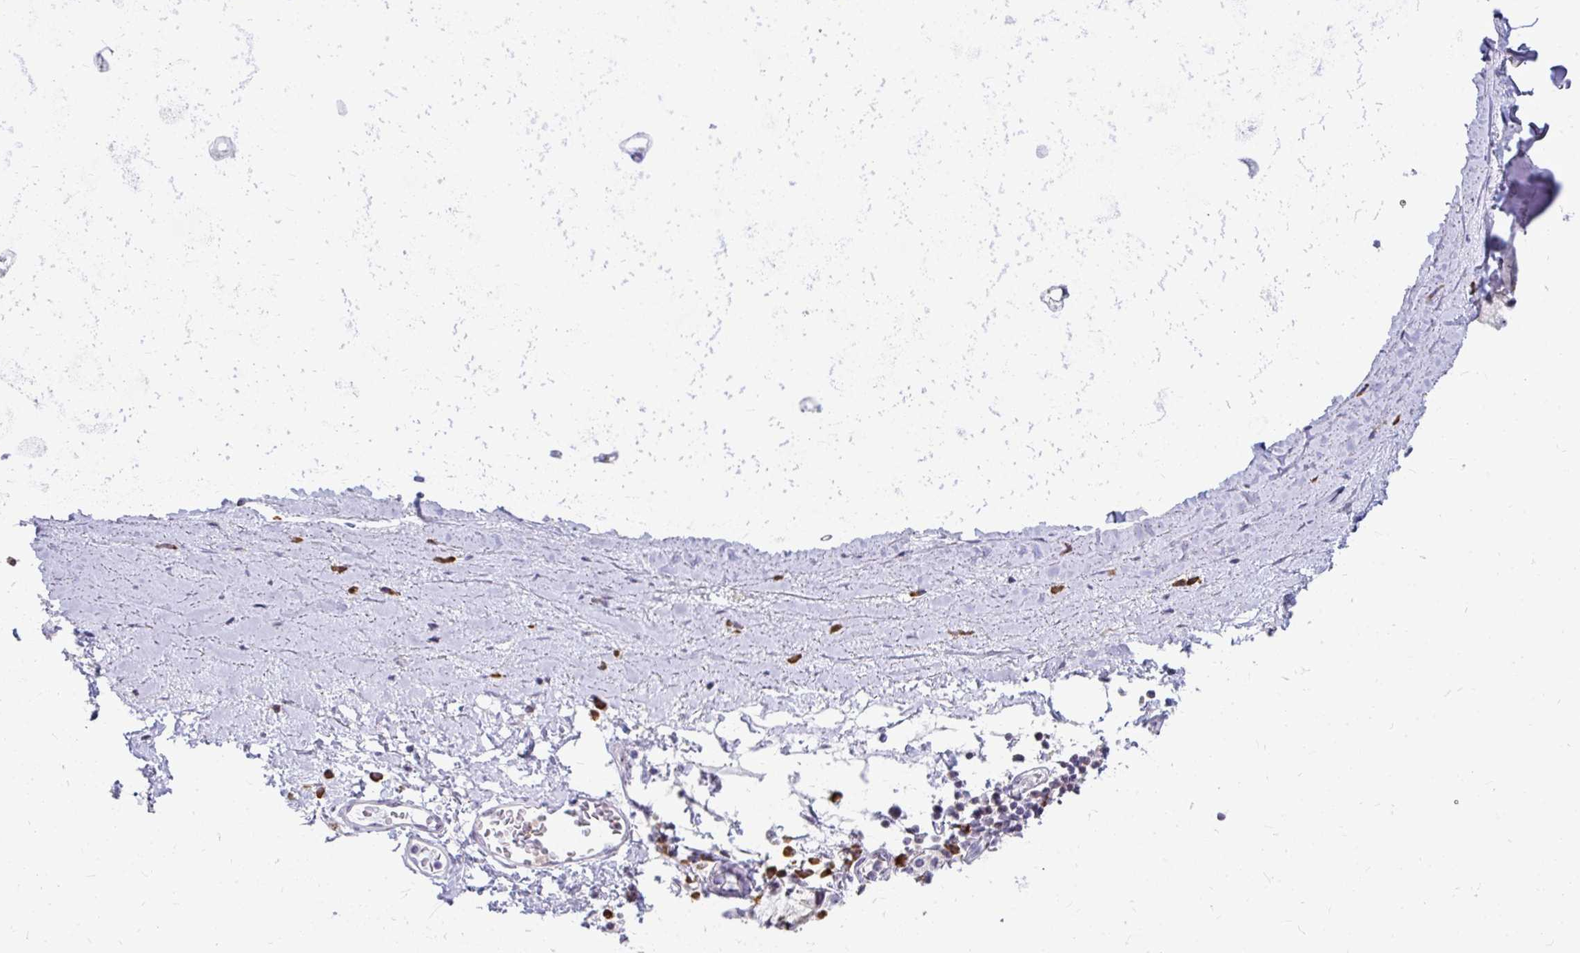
{"staining": {"intensity": "negative", "quantity": "none", "location": "none"}, "tissue": "soft tissue", "cell_type": "Chondrocytes", "image_type": "normal", "snomed": [{"axis": "morphology", "description": "Normal tissue, NOS"}, {"axis": "morphology", "description": "Degeneration, NOS"}, {"axis": "topography", "description": "Cartilage tissue"}, {"axis": "topography", "description": "Lung"}], "caption": "Chondrocytes are negative for brown protein staining in benign soft tissue. (DAB immunohistochemistry with hematoxylin counter stain).", "gene": "FAM9A", "patient": {"sex": "female", "age": 61}}